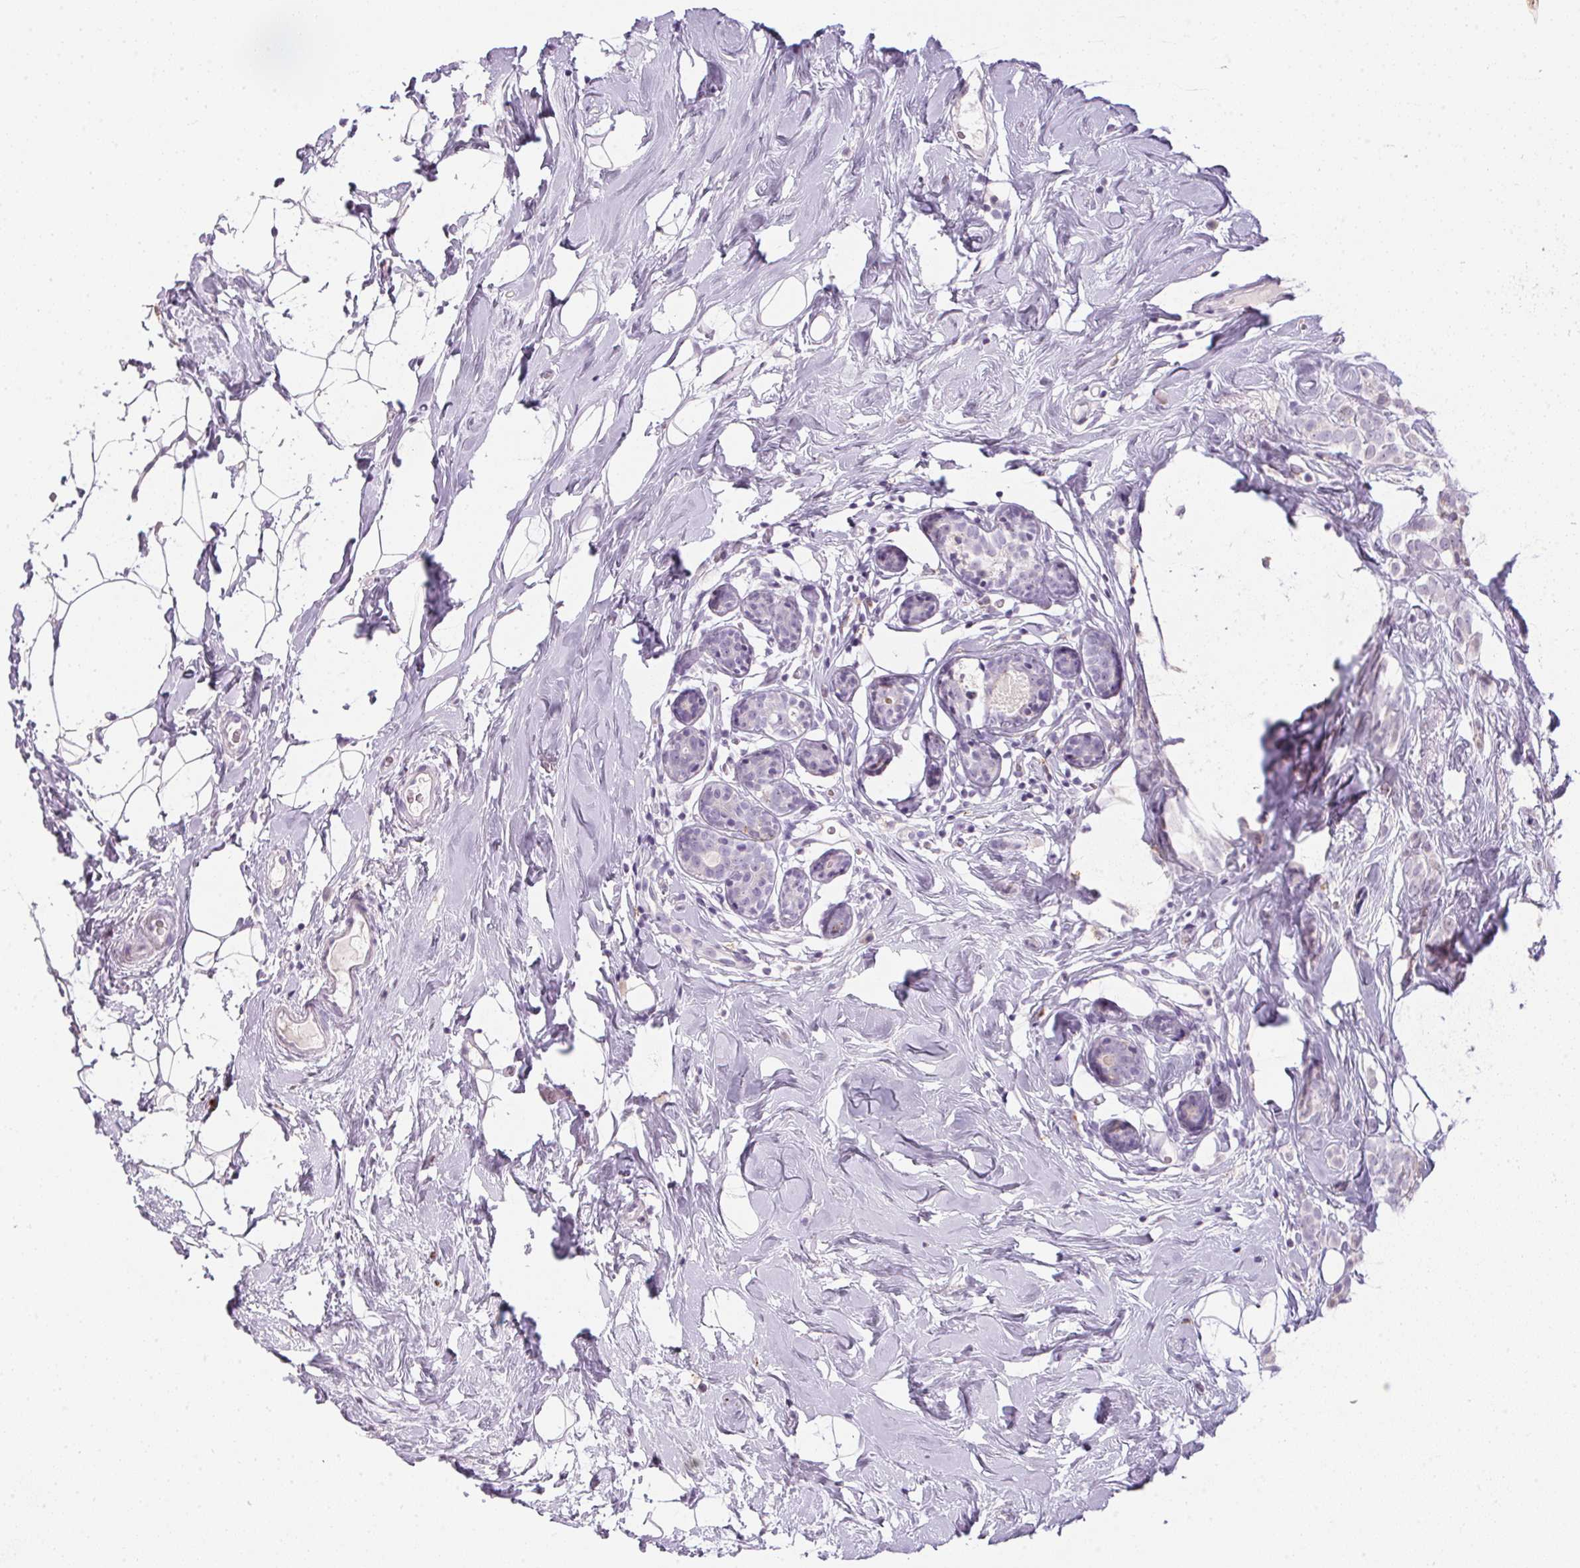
{"staining": {"intensity": "negative", "quantity": "none", "location": "none"}, "tissue": "breast cancer", "cell_type": "Tumor cells", "image_type": "cancer", "snomed": [{"axis": "morphology", "description": "Lobular carcinoma"}, {"axis": "topography", "description": "Breast"}], "caption": "A photomicrograph of breast cancer (lobular carcinoma) stained for a protein reveals no brown staining in tumor cells.", "gene": "ECPAS", "patient": {"sex": "female", "age": 49}}